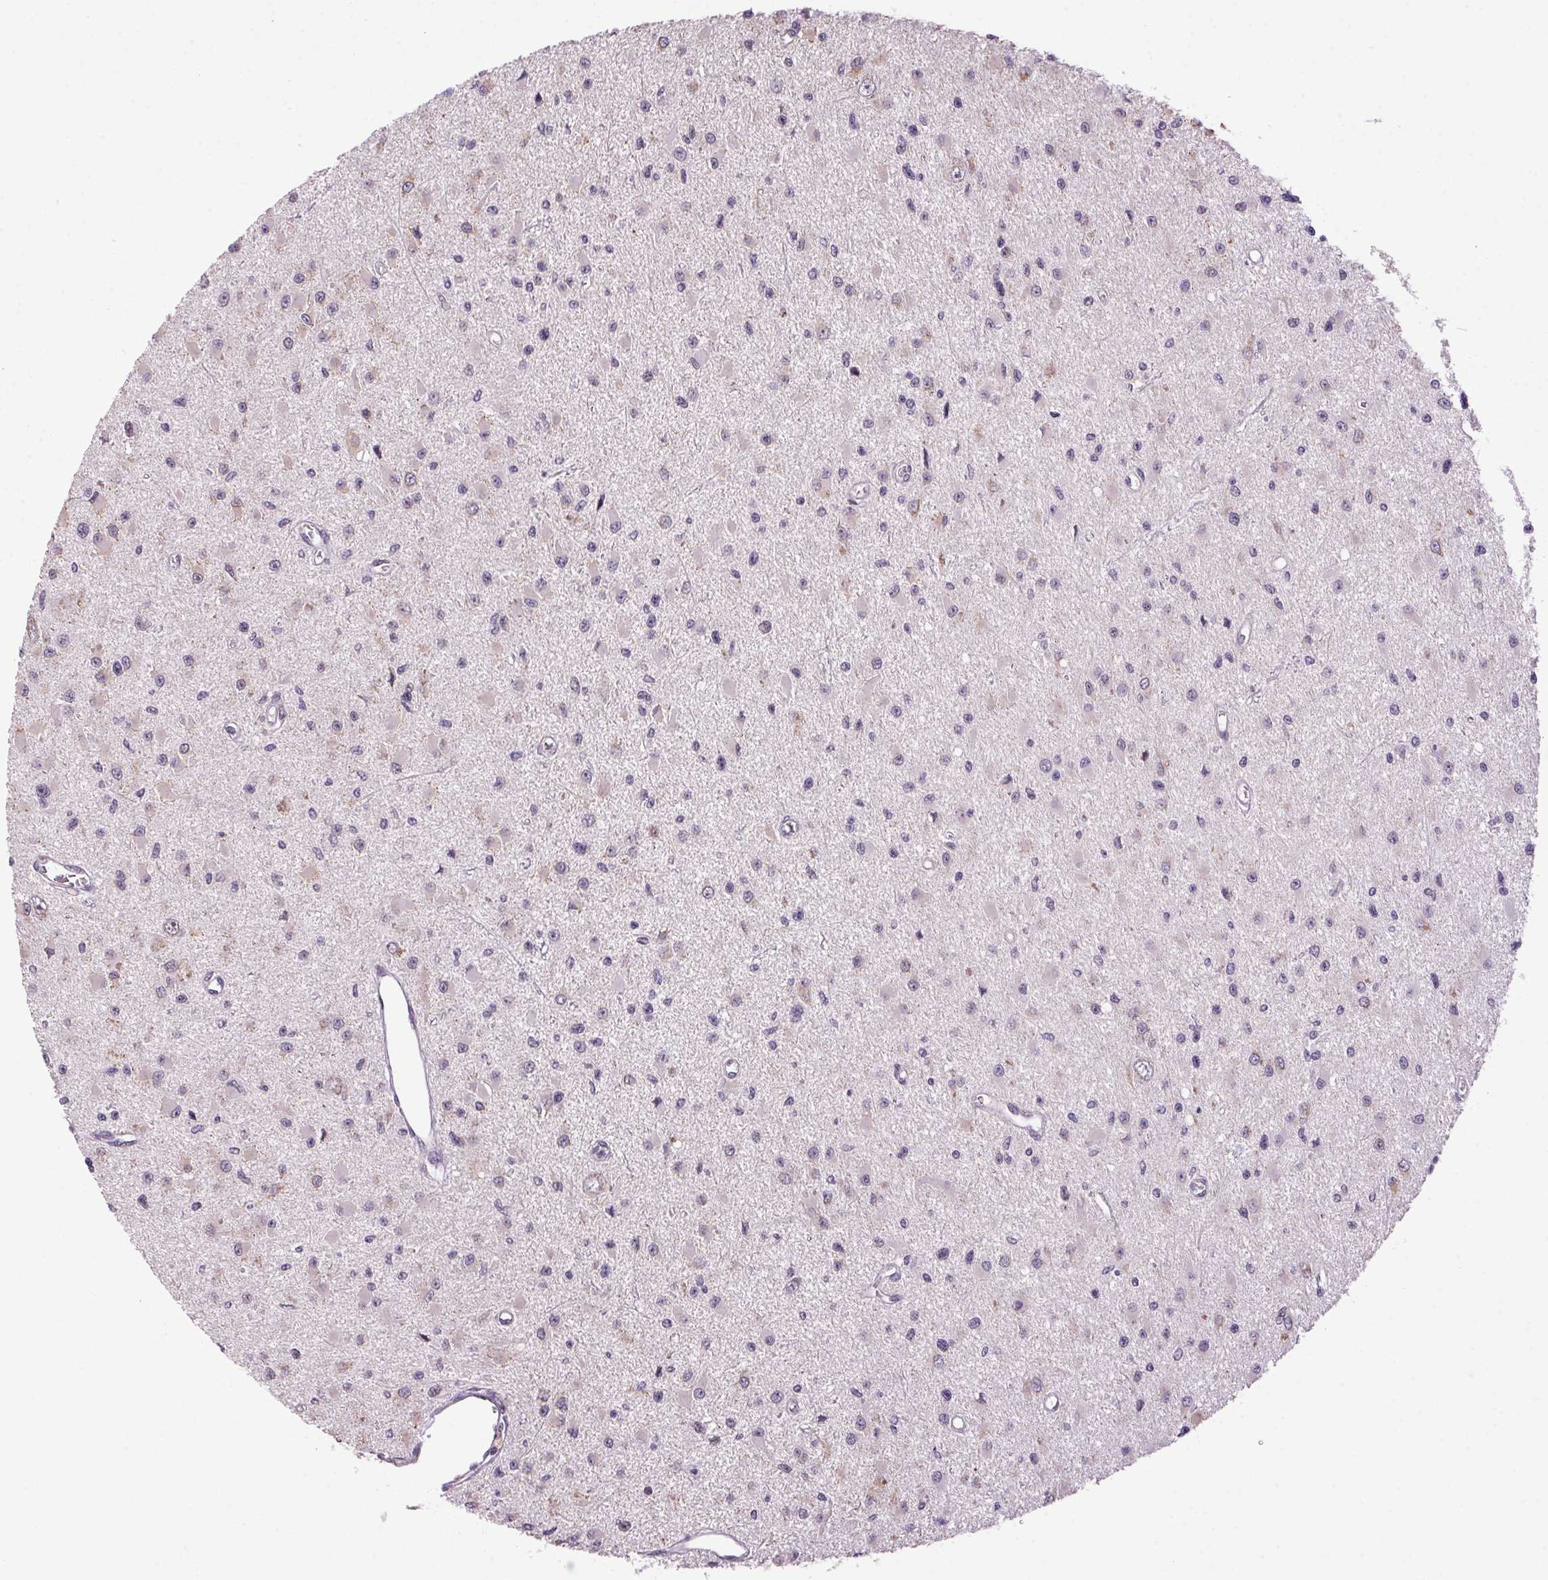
{"staining": {"intensity": "negative", "quantity": "none", "location": "none"}, "tissue": "glioma", "cell_type": "Tumor cells", "image_type": "cancer", "snomed": [{"axis": "morphology", "description": "Glioma, malignant, High grade"}, {"axis": "topography", "description": "Brain"}], "caption": "Tumor cells are negative for brown protein staining in malignant glioma (high-grade).", "gene": "AKR1E2", "patient": {"sex": "male", "age": 54}}